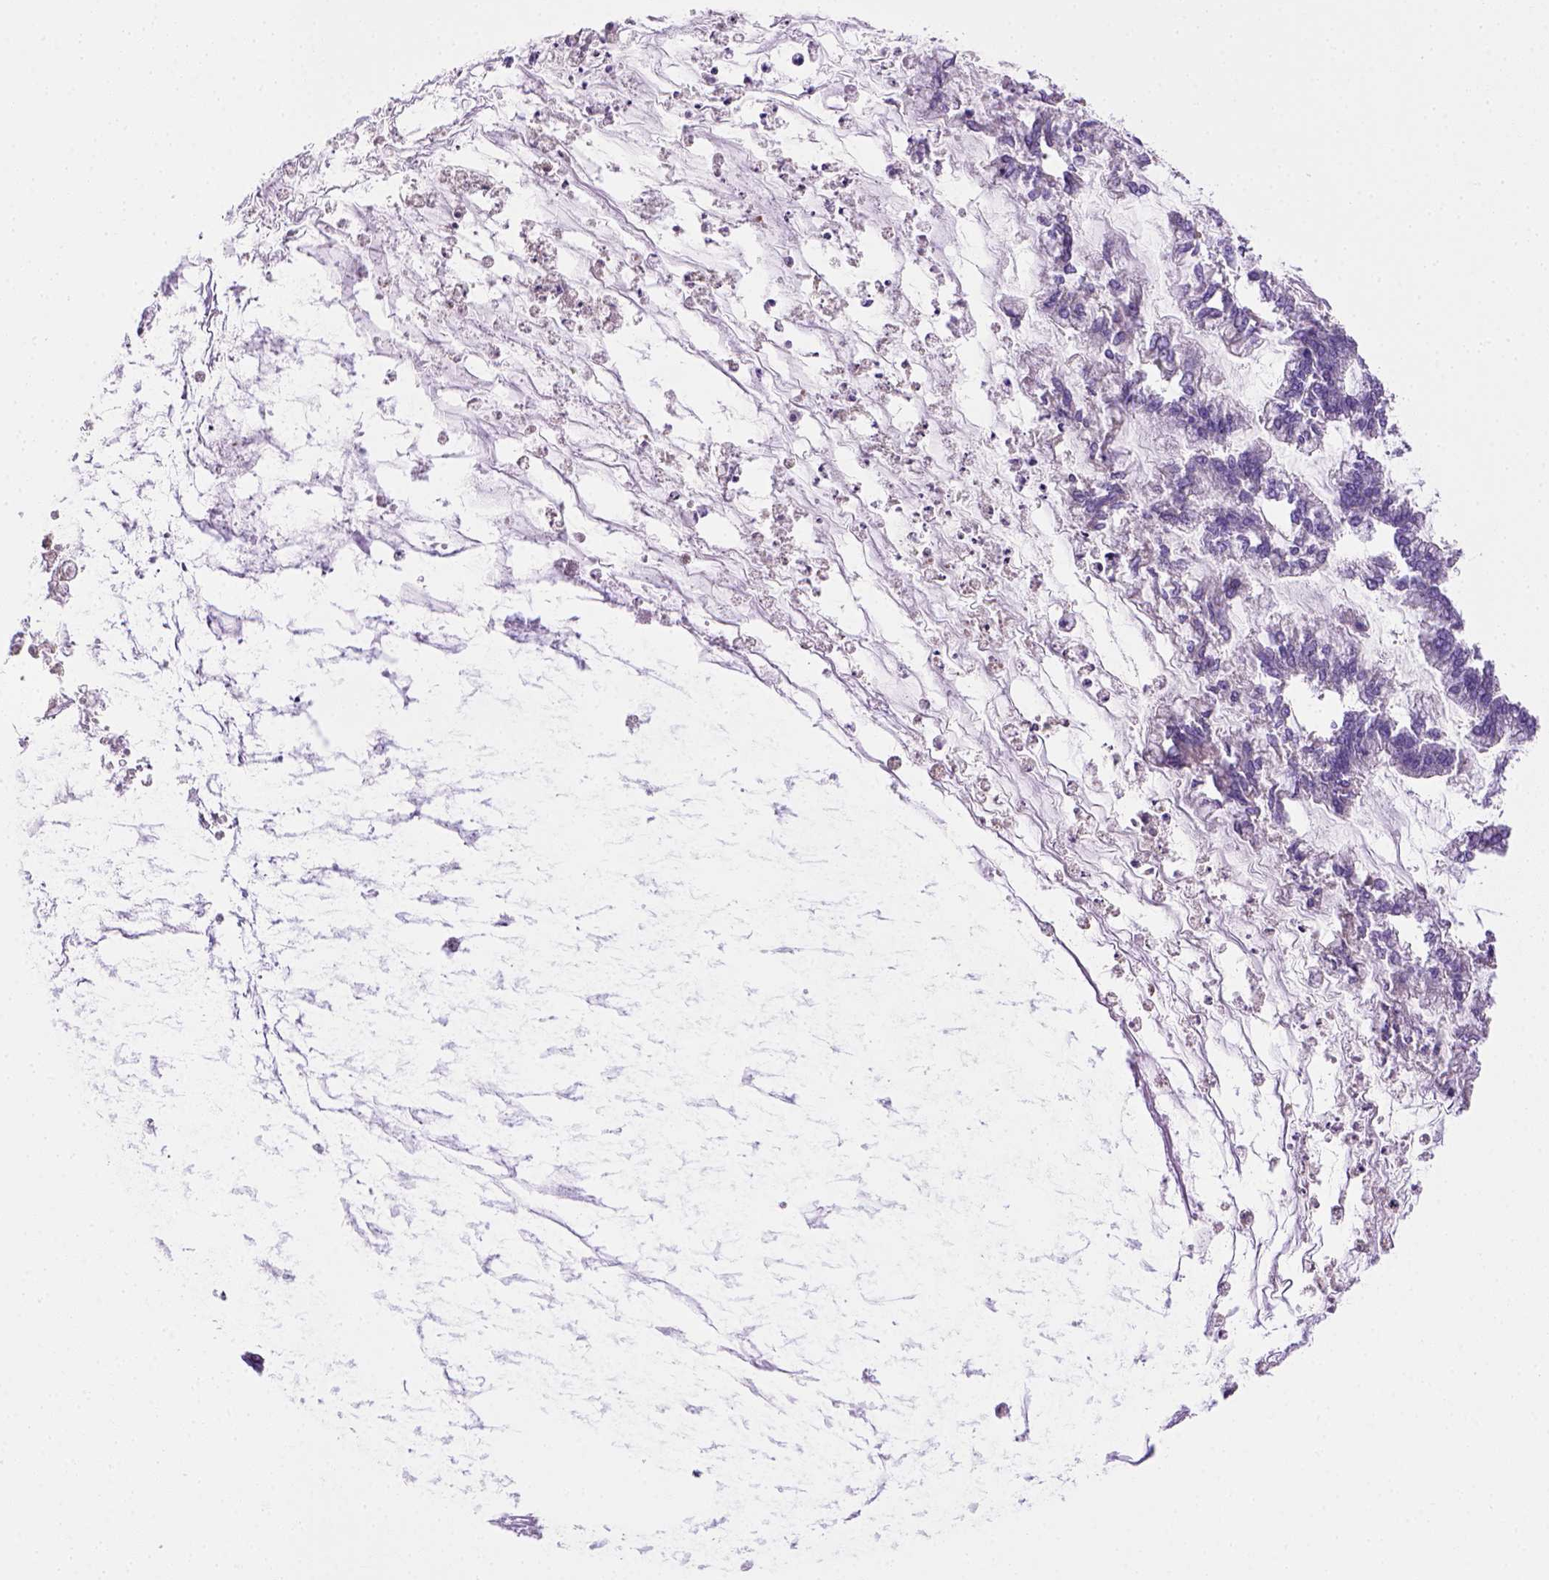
{"staining": {"intensity": "negative", "quantity": "none", "location": "none"}, "tissue": "ovarian cancer", "cell_type": "Tumor cells", "image_type": "cancer", "snomed": [{"axis": "morphology", "description": "Cystadenocarcinoma, mucinous, NOS"}, {"axis": "topography", "description": "Ovary"}], "caption": "This is a image of immunohistochemistry staining of ovarian cancer (mucinous cystadenocarcinoma), which shows no staining in tumor cells.", "gene": "BAAT", "patient": {"sex": "female", "age": 67}}